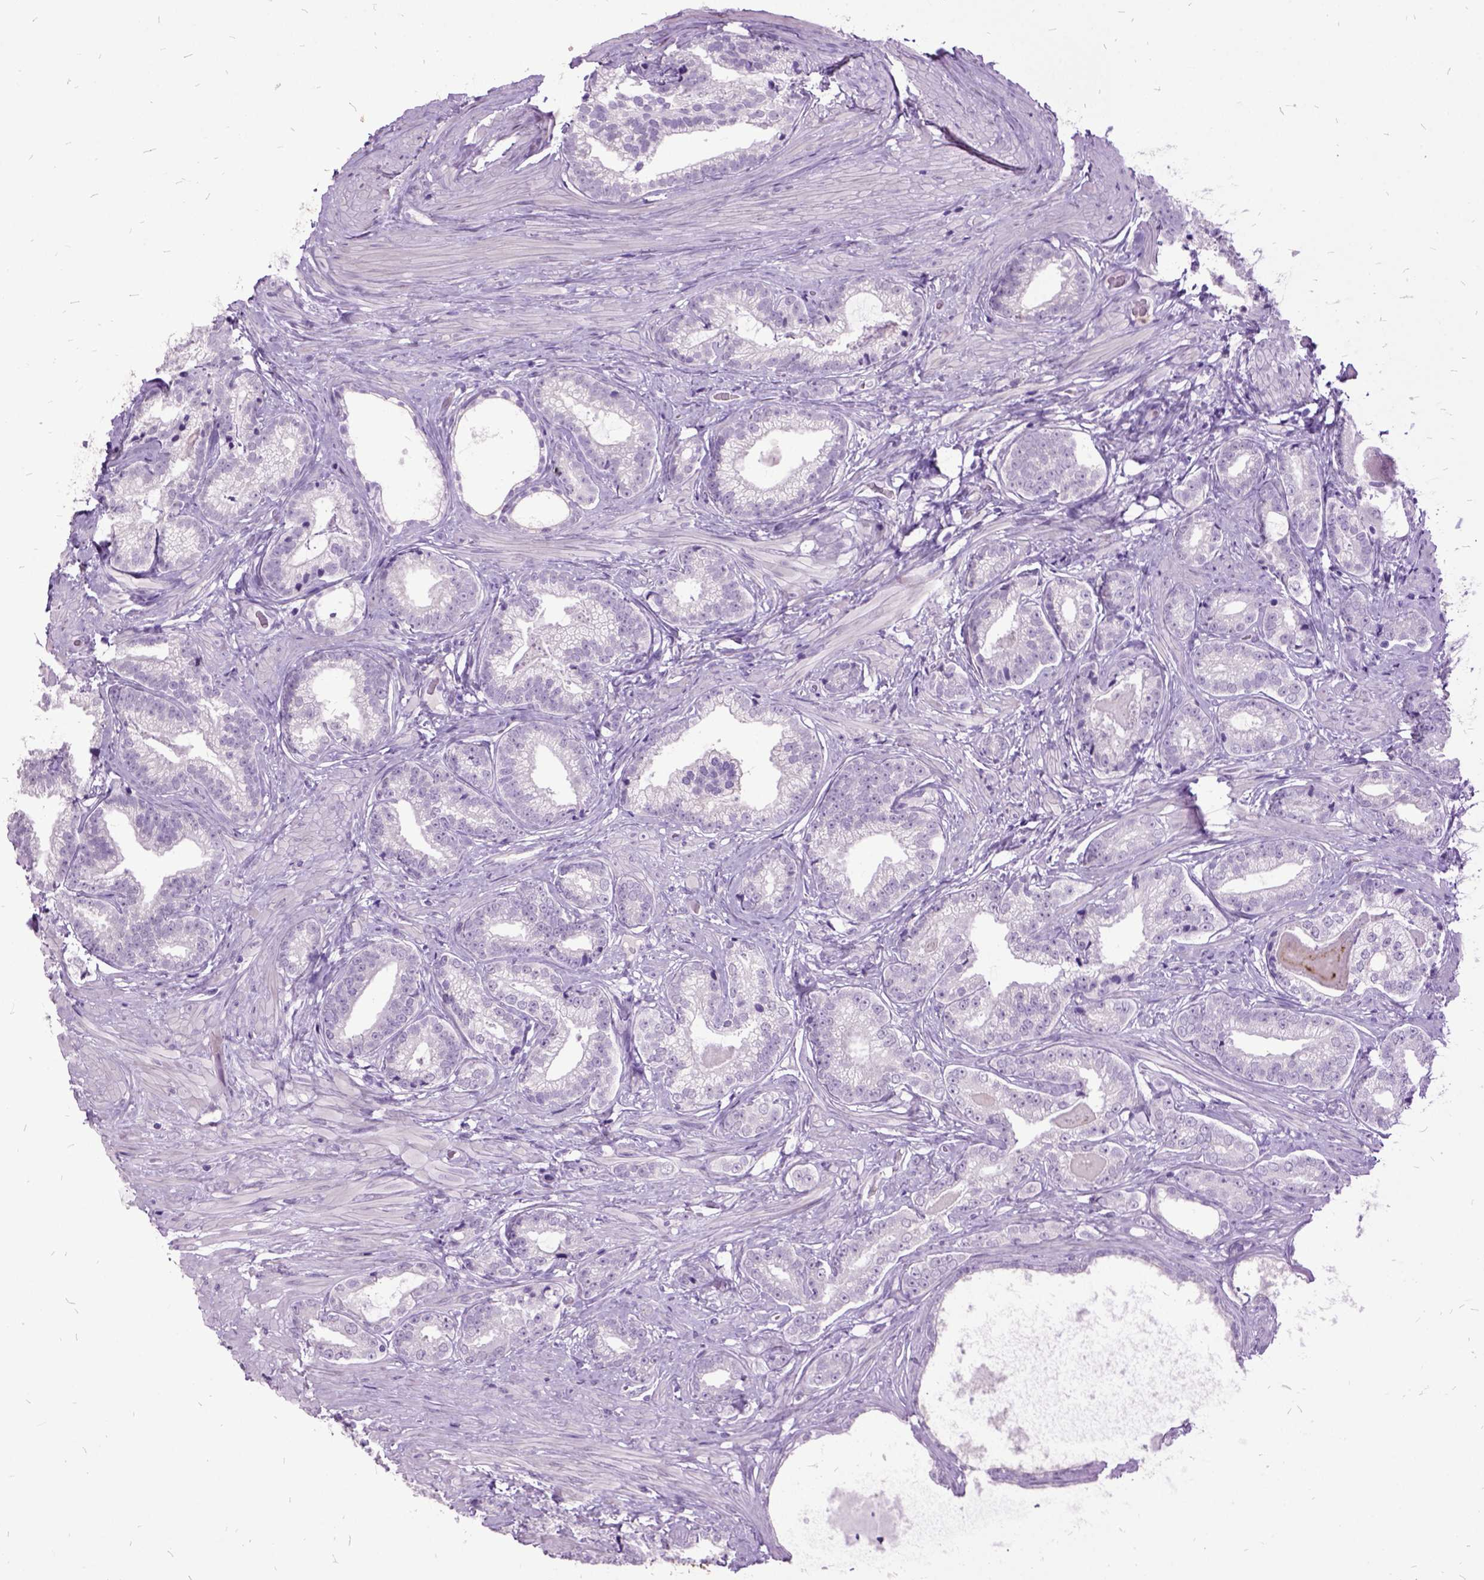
{"staining": {"intensity": "strong", "quantity": "25%-75%", "location": "cytoplasmic/membranous"}, "tissue": "prostate cancer", "cell_type": "Tumor cells", "image_type": "cancer", "snomed": [{"axis": "morphology", "description": "Adenocarcinoma, Low grade"}, {"axis": "topography", "description": "Prostate"}], "caption": "Tumor cells reveal high levels of strong cytoplasmic/membranous positivity in approximately 25%-75% of cells in human prostate cancer.", "gene": "MME", "patient": {"sex": "male", "age": 61}}